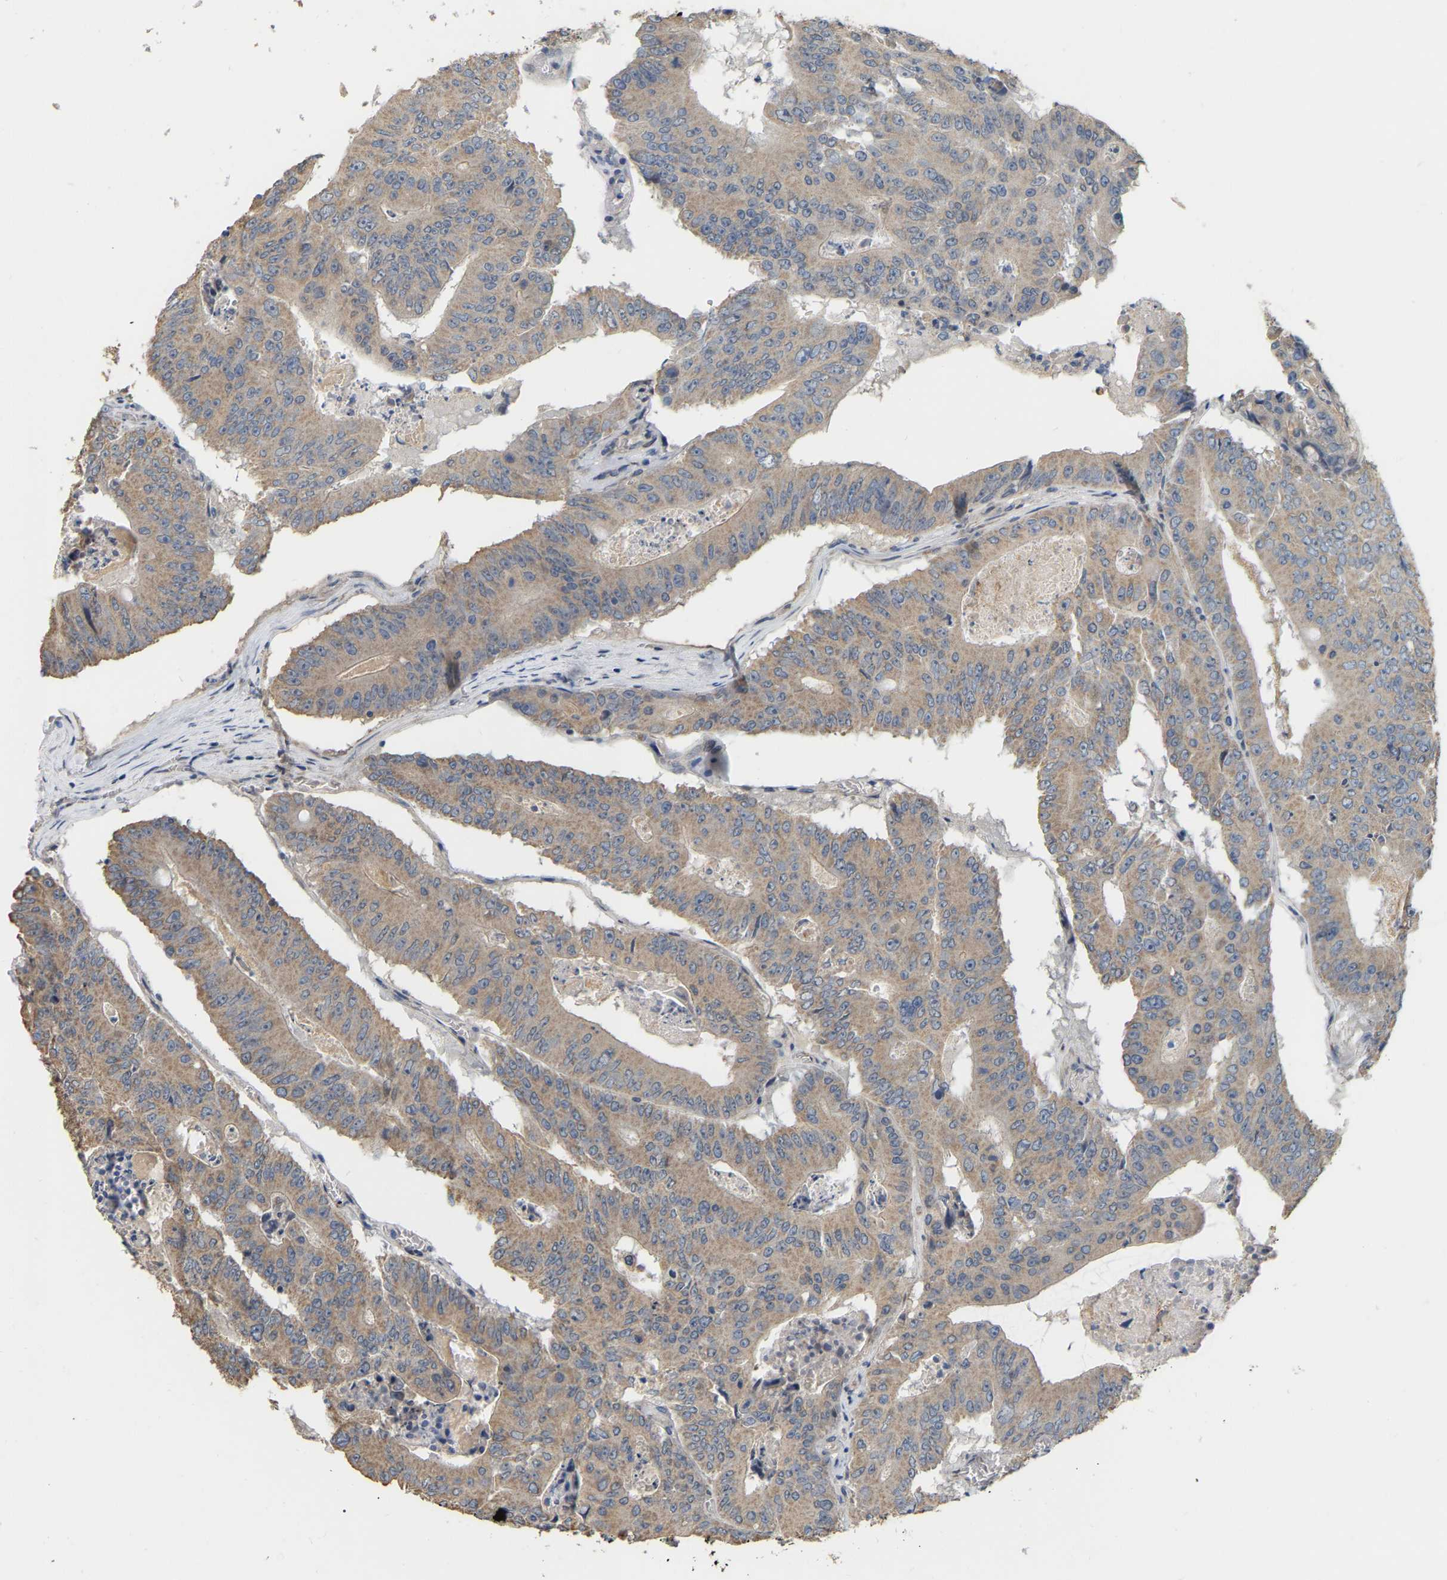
{"staining": {"intensity": "moderate", "quantity": ">75%", "location": "cytoplasmic/membranous"}, "tissue": "colorectal cancer", "cell_type": "Tumor cells", "image_type": "cancer", "snomed": [{"axis": "morphology", "description": "Adenocarcinoma, NOS"}, {"axis": "topography", "description": "Colon"}], "caption": "Immunohistochemistry micrograph of neoplastic tissue: colorectal cancer (adenocarcinoma) stained using IHC demonstrates medium levels of moderate protein expression localized specifically in the cytoplasmic/membranous of tumor cells, appearing as a cytoplasmic/membranous brown color.", "gene": "SSH1", "patient": {"sex": "male", "age": 87}}